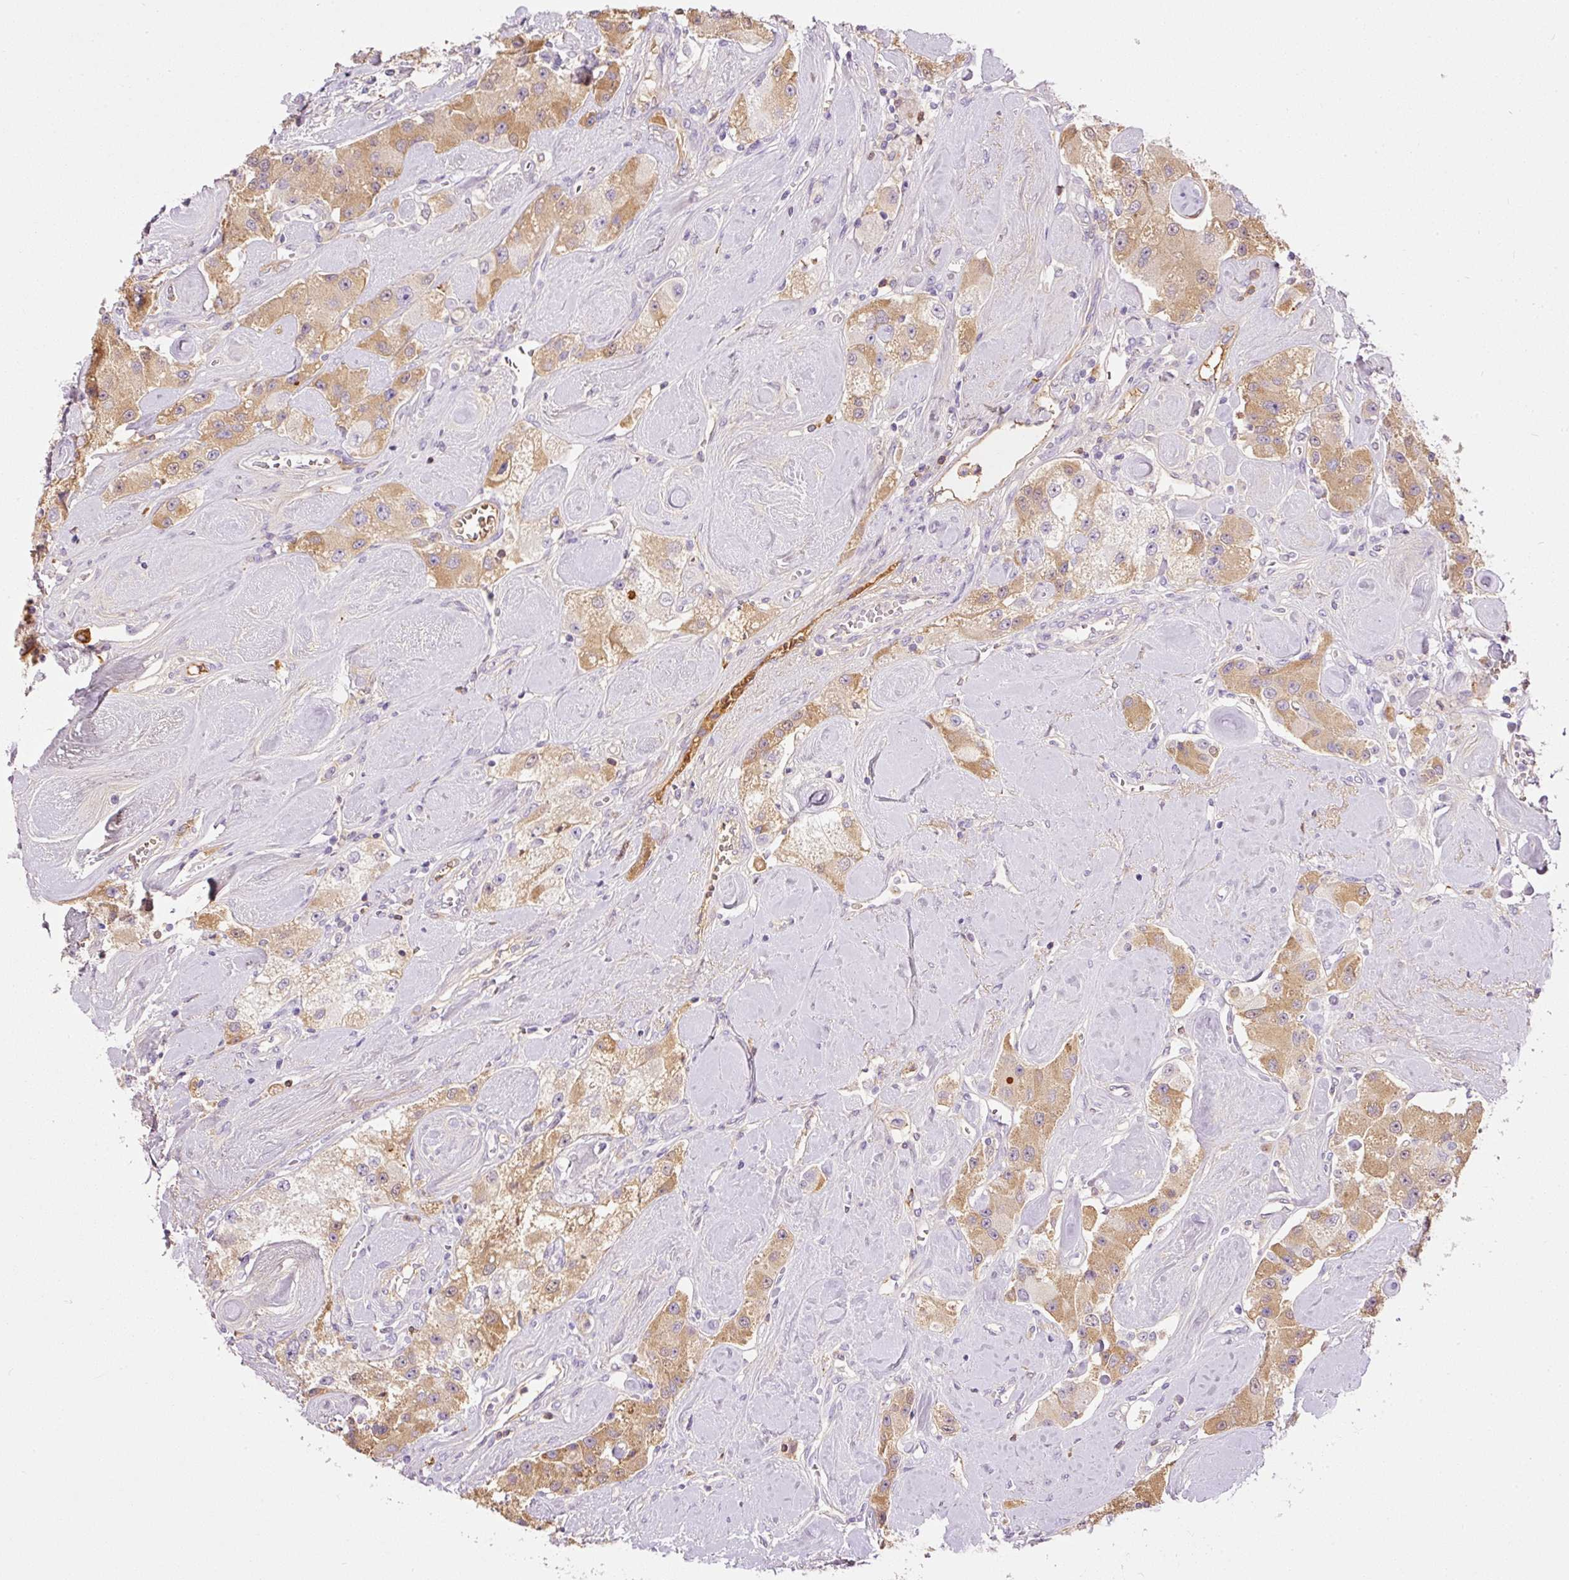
{"staining": {"intensity": "moderate", "quantity": ">75%", "location": "cytoplasmic/membranous"}, "tissue": "carcinoid", "cell_type": "Tumor cells", "image_type": "cancer", "snomed": [{"axis": "morphology", "description": "Carcinoid, malignant, NOS"}, {"axis": "topography", "description": "Pancreas"}], "caption": "Immunohistochemical staining of human carcinoid exhibits medium levels of moderate cytoplasmic/membranous protein staining in about >75% of tumor cells.", "gene": "PRPF38B", "patient": {"sex": "male", "age": 41}}